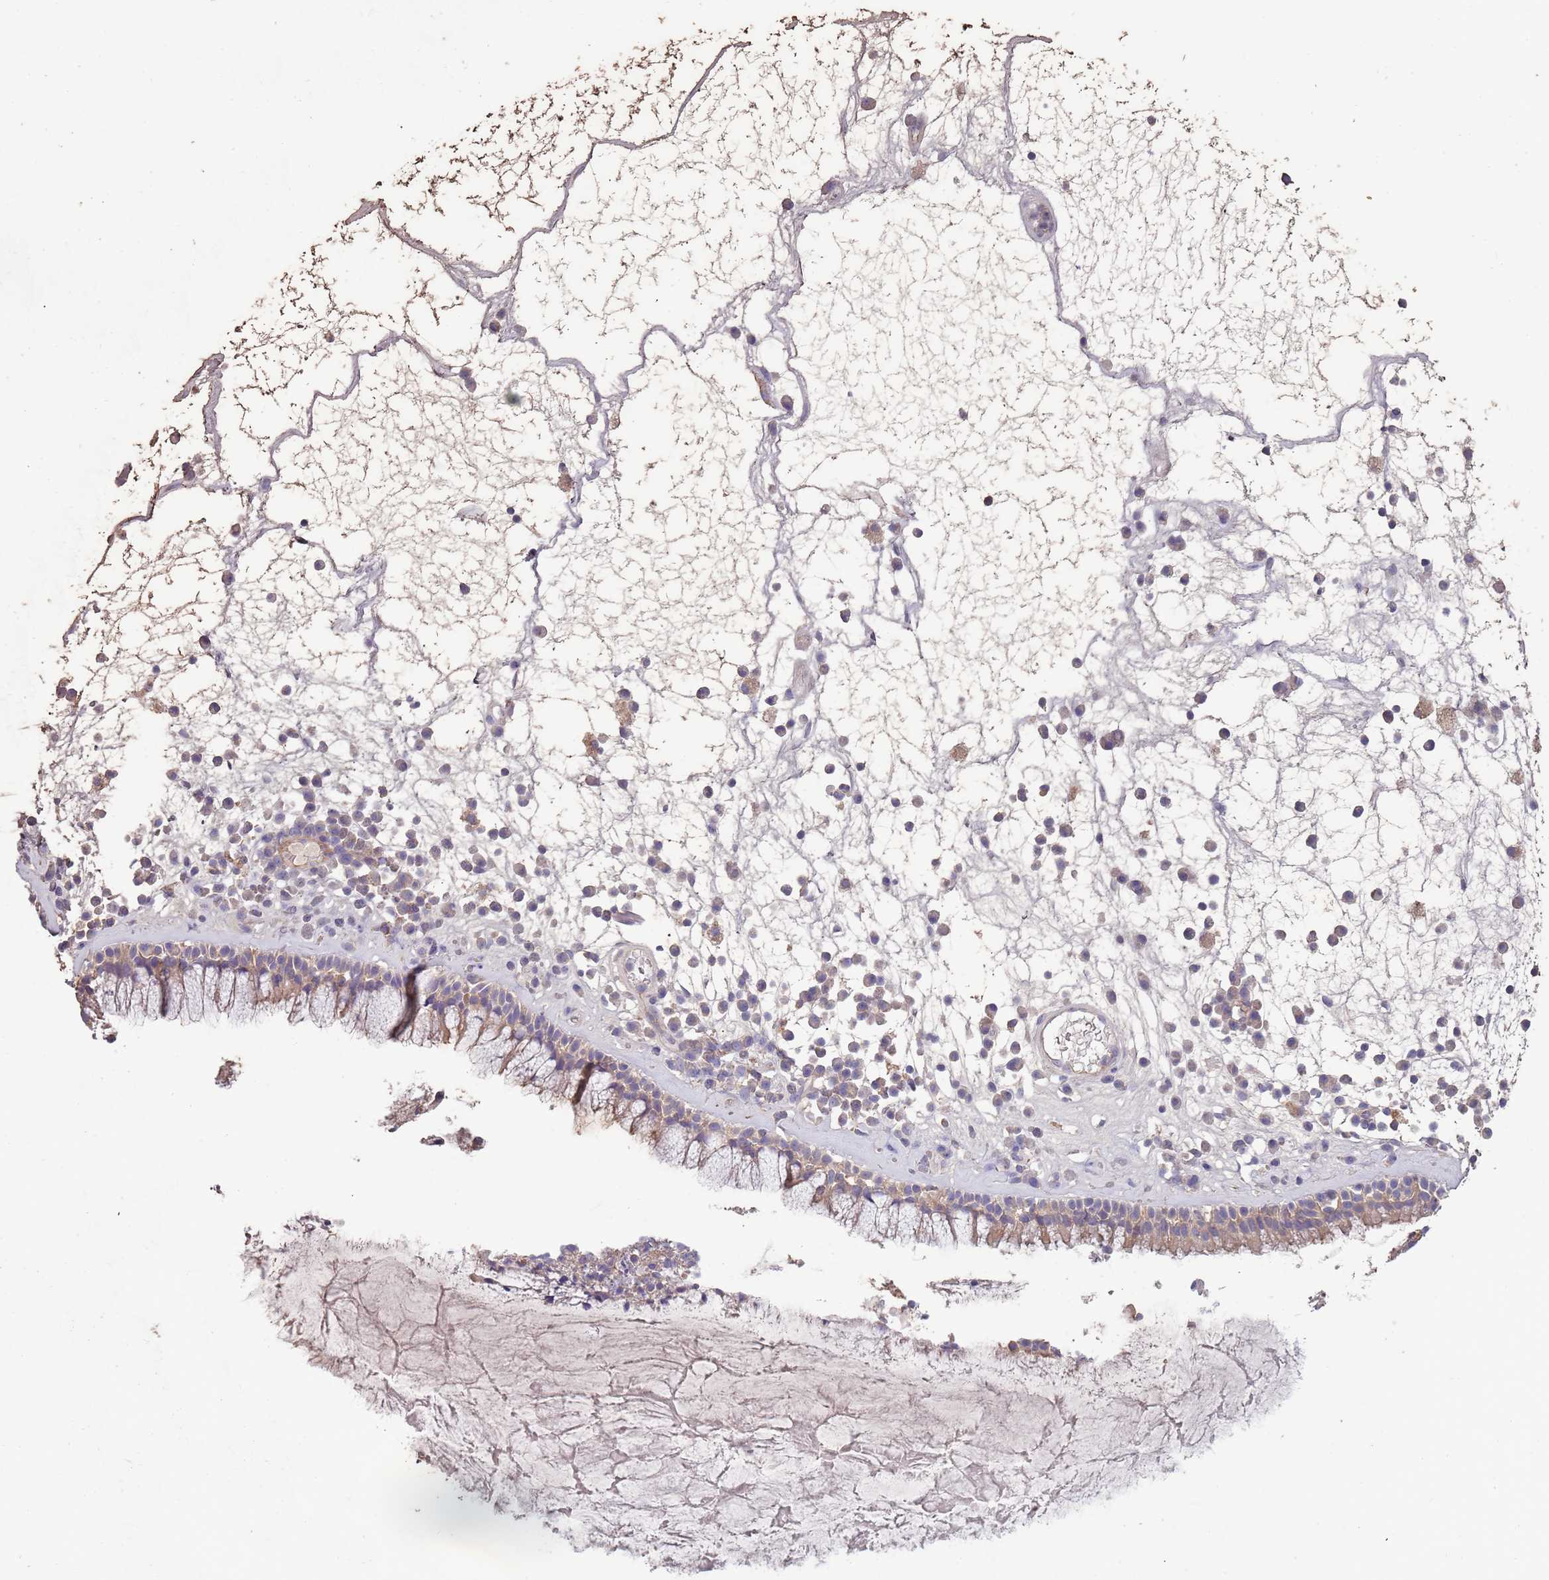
{"staining": {"intensity": "weak", "quantity": "25%-75%", "location": "cytoplasmic/membranous"}, "tissue": "nasopharynx", "cell_type": "Respiratory epithelial cells", "image_type": "normal", "snomed": [{"axis": "morphology", "description": "Normal tissue, NOS"}, {"axis": "morphology", "description": "Inflammation, NOS"}, {"axis": "topography", "description": "Nasopharynx"}], "caption": "Immunohistochemical staining of normal nasopharynx exhibits 25%-75% levels of weak cytoplasmic/membranous protein staining in approximately 25%-75% of respiratory epithelial cells.", "gene": "FECH", "patient": {"sex": "male", "age": 70}}